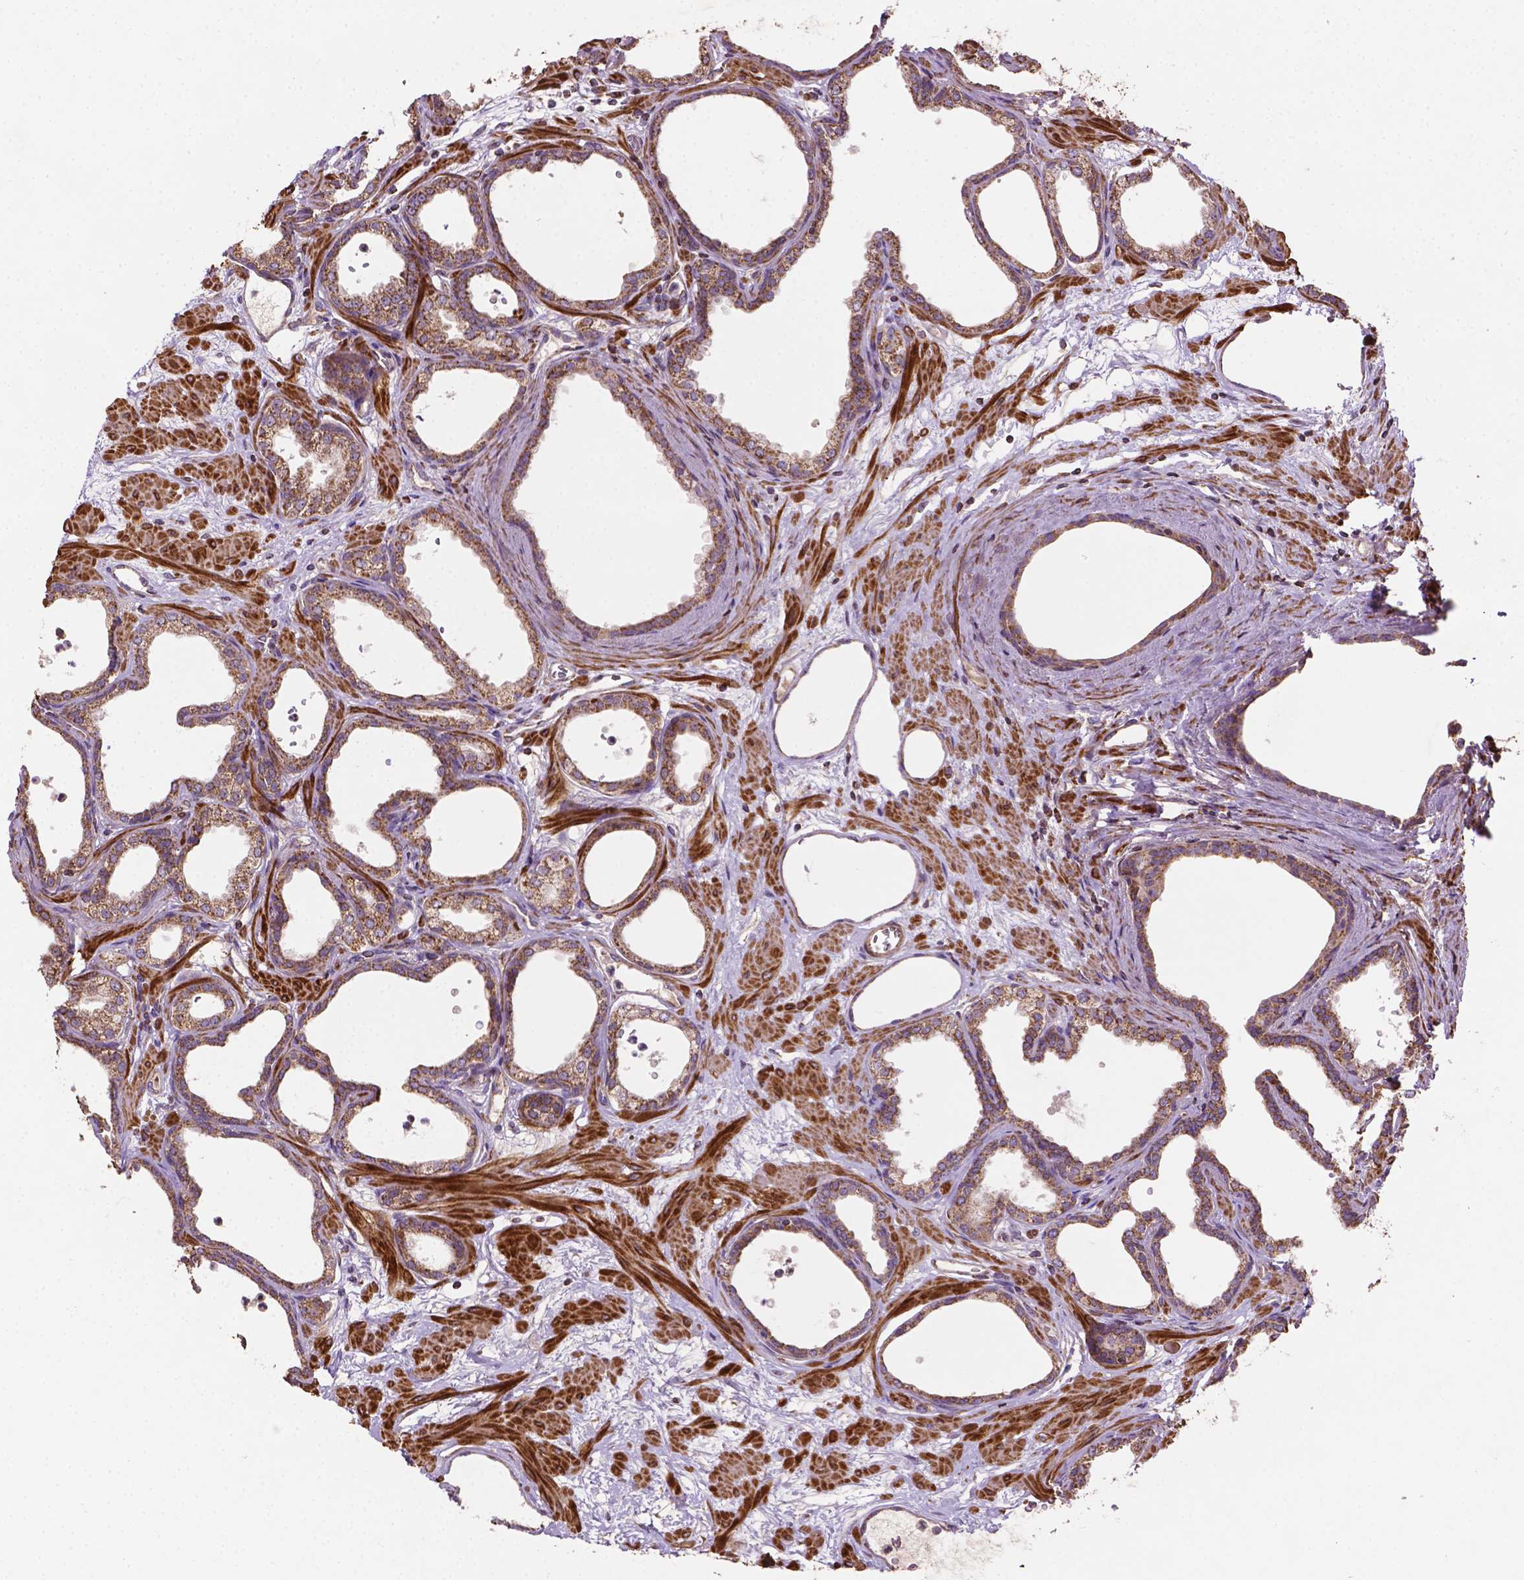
{"staining": {"intensity": "moderate", "quantity": "25%-75%", "location": "cytoplasmic/membranous"}, "tissue": "prostate", "cell_type": "Glandular cells", "image_type": "normal", "snomed": [{"axis": "morphology", "description": "Normal tissue, NOS"}, {"axis": "topography", "description": "Prostate"}], "caption": "The immunohistochemical stain highlights moderate cytoplasmic/membranous staining in glandular cells of normal prostate. (DAB (3,3'-diaminobenzidine) IHC with brightfield microscopy, high magnification).", "gene": "LRR1", "patient": {"sex": "male", "age": 37}}